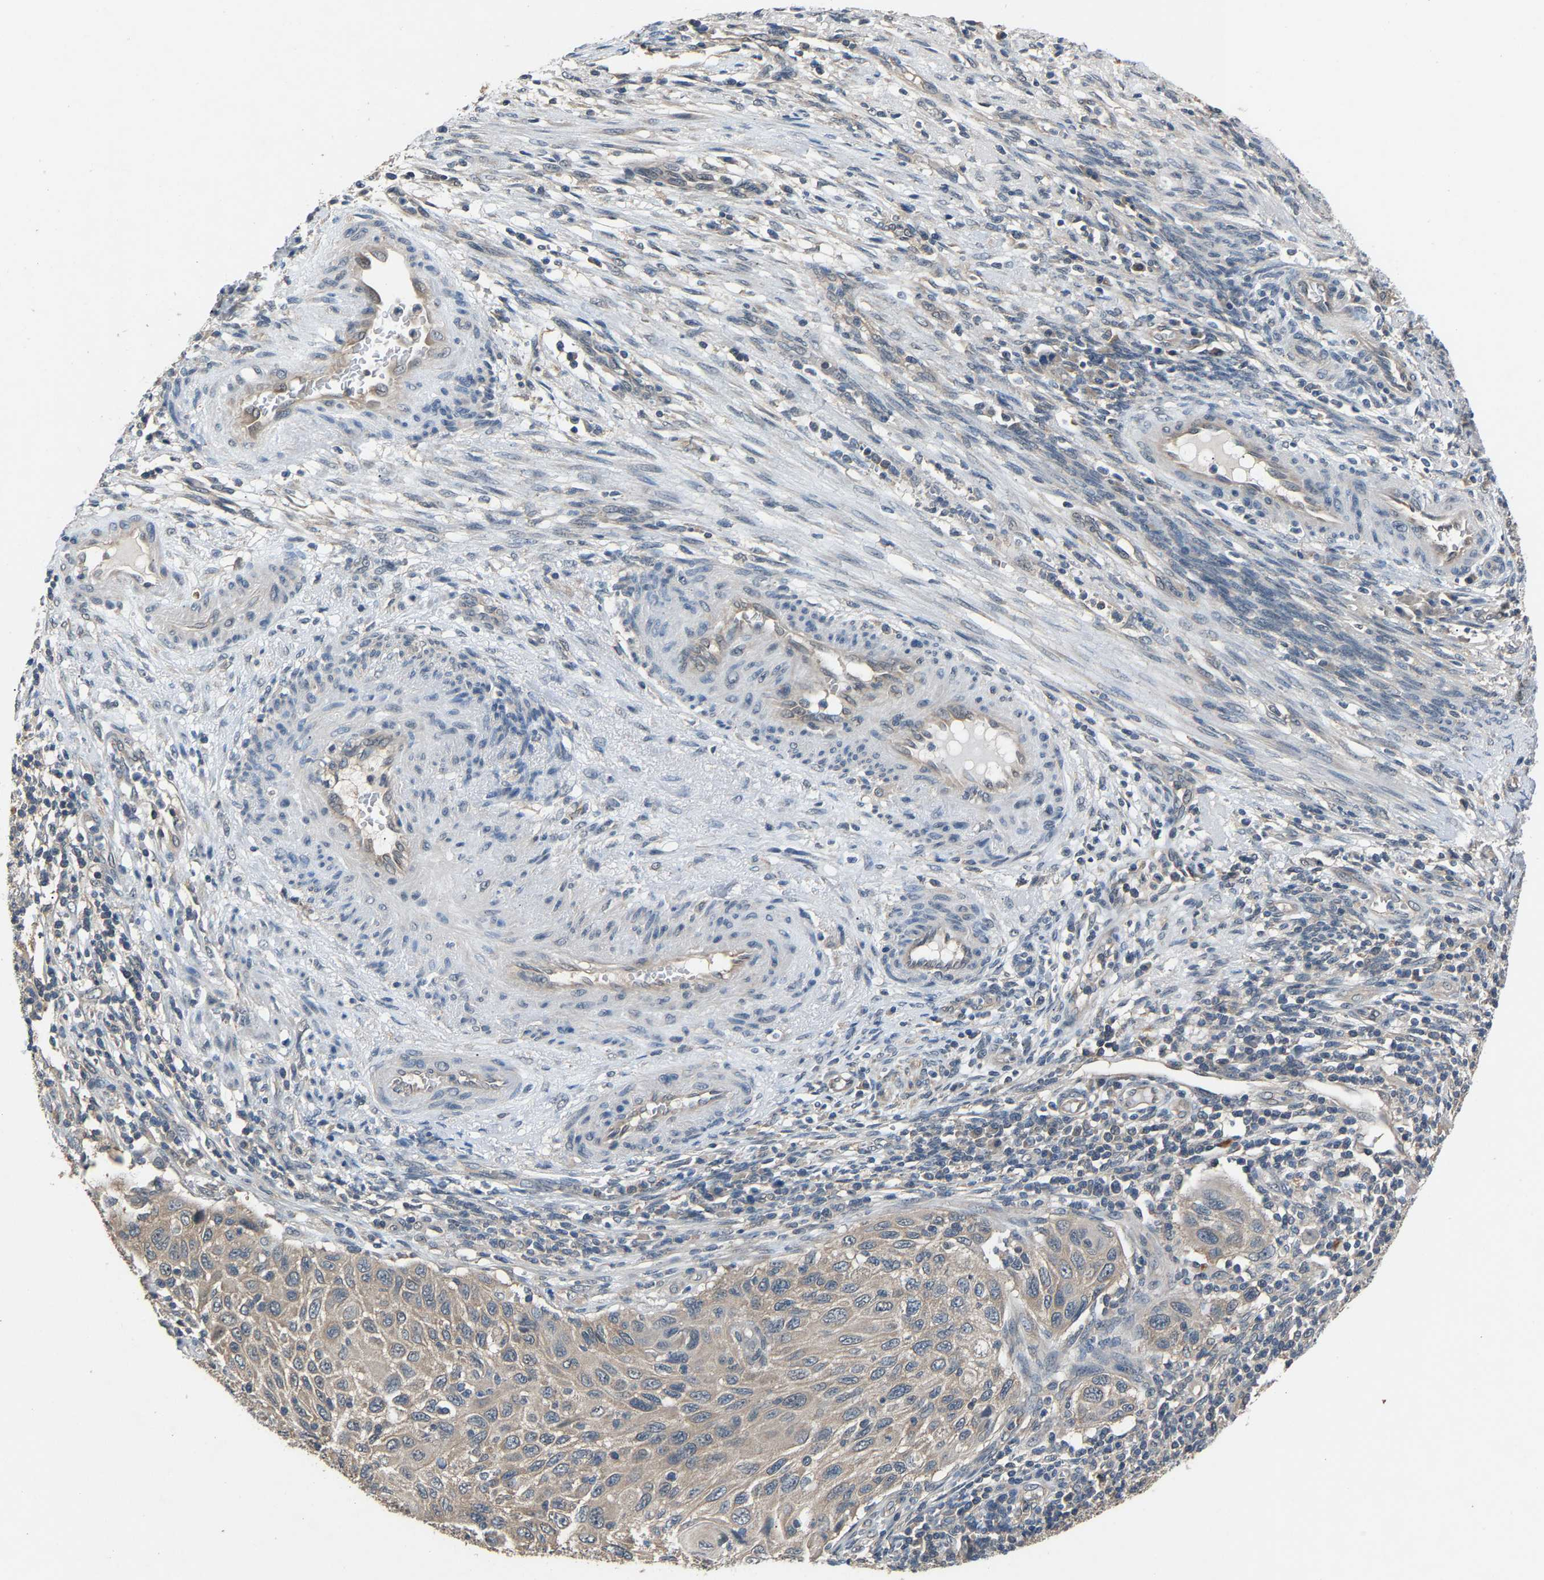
{"staining": {"intensity": "weak", "quantity": ">75%", "location": "cytoplasmic/membranous"}, "tissue": "cervical cancer", "cell_type": "Tumor cells", "image_type": "cancer", "snomed": [{"axis": "morphology", "description": "Squamous cell carcinoma, NOS"}, {"axis": "topography", "description": "Cervix"}], "caption": "IHC (DAB (3,3'-diaminobenzidine)) staining of squamous cell carcinoma (cervical) displays weak cytoplasmic/membranous protein expression in about >75% of tumor cells. (brown staining indicates protein expression, while blue staining denotes nuclei).", "gene": "ABCC9", "patient": {"sex": "female", "age": 70}}